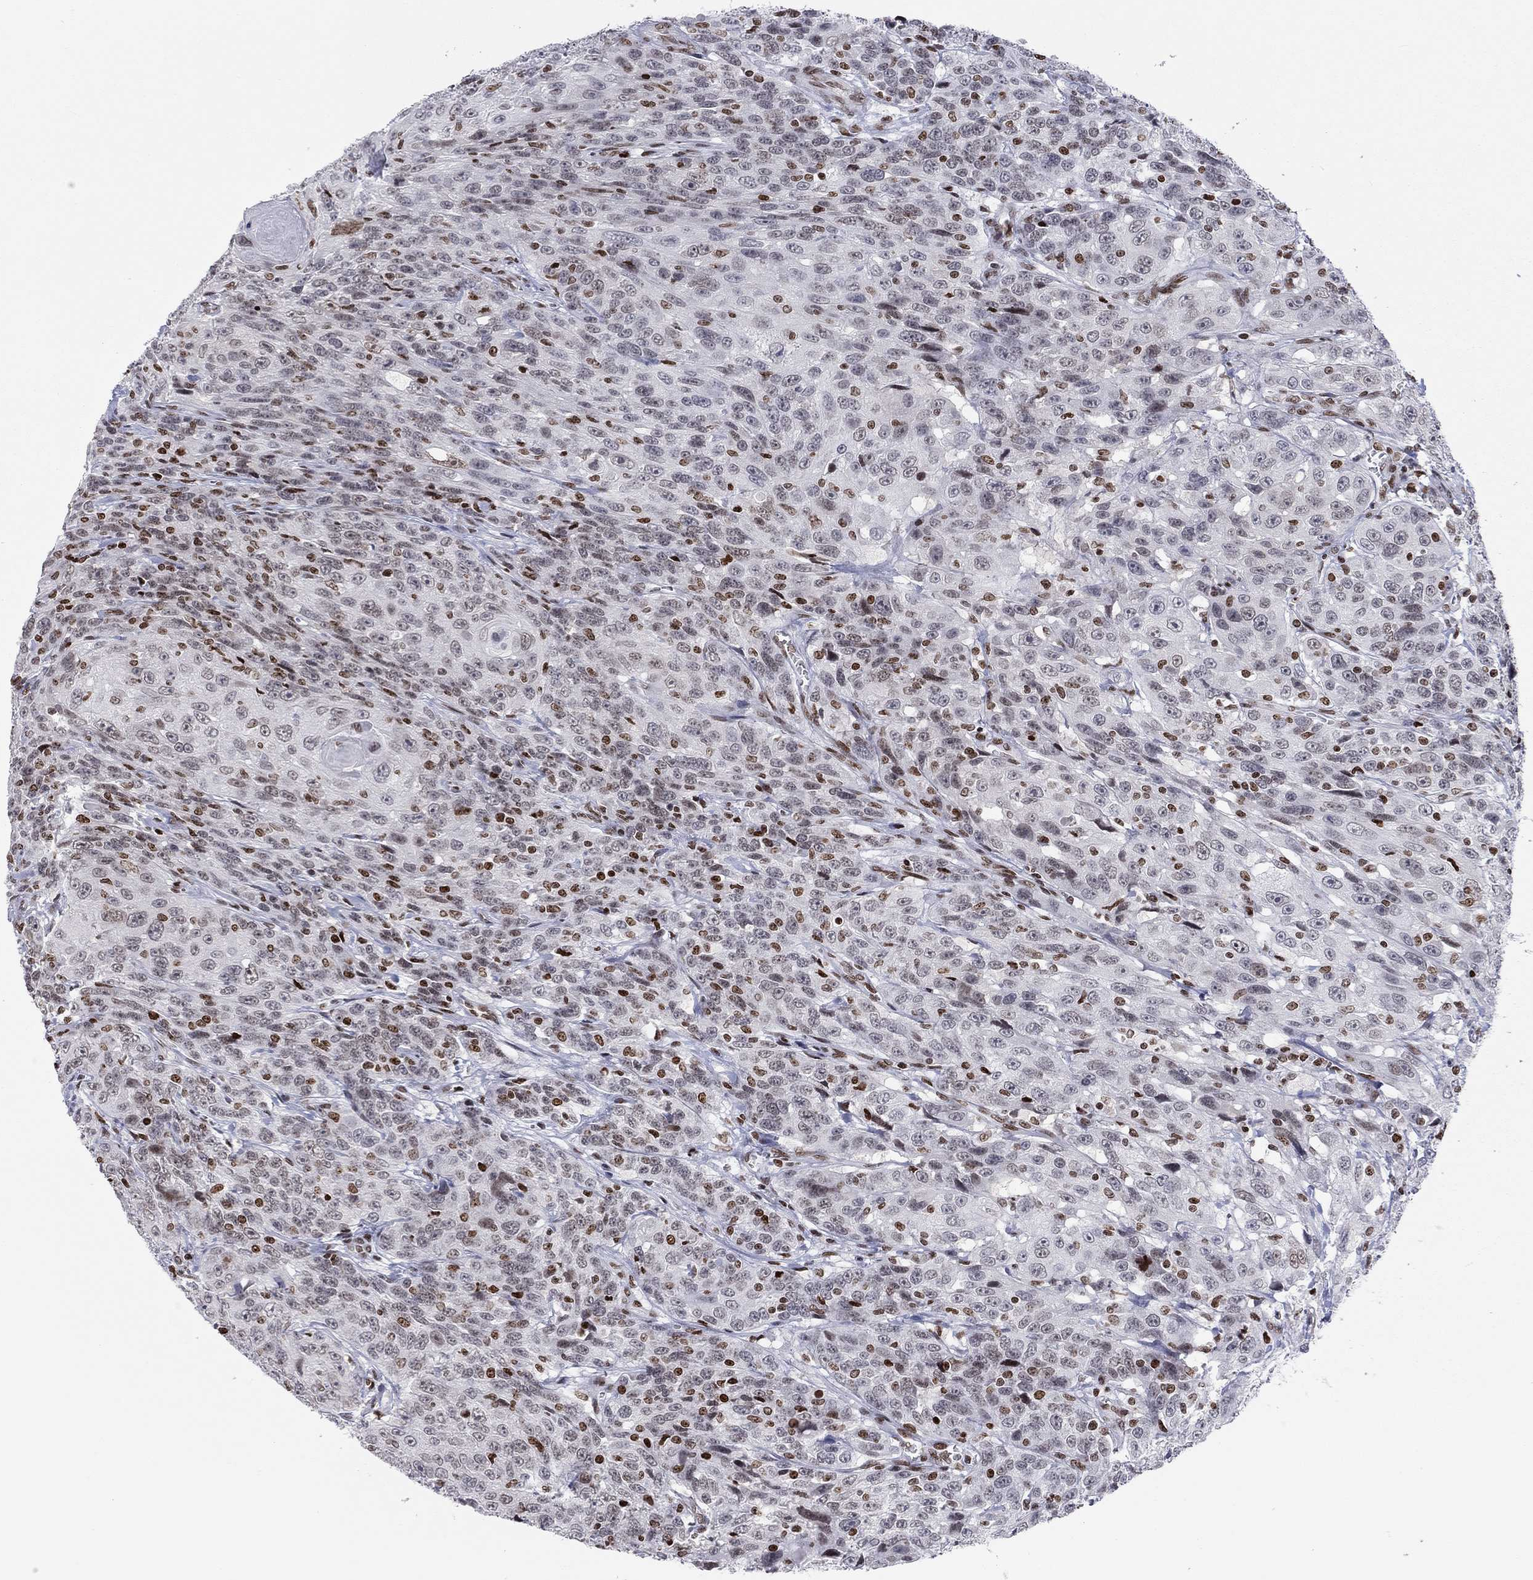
{"staining": {"intensity": "moderate", "quantity": "<25%", "location": "nuclear"}, "tissue": "urothelial cancer", "cell_type": "Tumor cells", "image_type": "cancer", "snomed": [{"axis": "morphology", "description": "Urothelial carcinoma, NOS"}, {"axis": "morphology", "description": "Urothelial carcinoma, High grade"}, {"axis": "topography", "description": "Urinary bladder"}], "caption": "The photomicrograph exhibits immunohistochemical staining of transitional cell carcinoma. There is moderate nuclear expression is appreciated in about <25% of tumor cells.", "gene": "H2AX", "patient": {"sex": "female", "age": 73}}